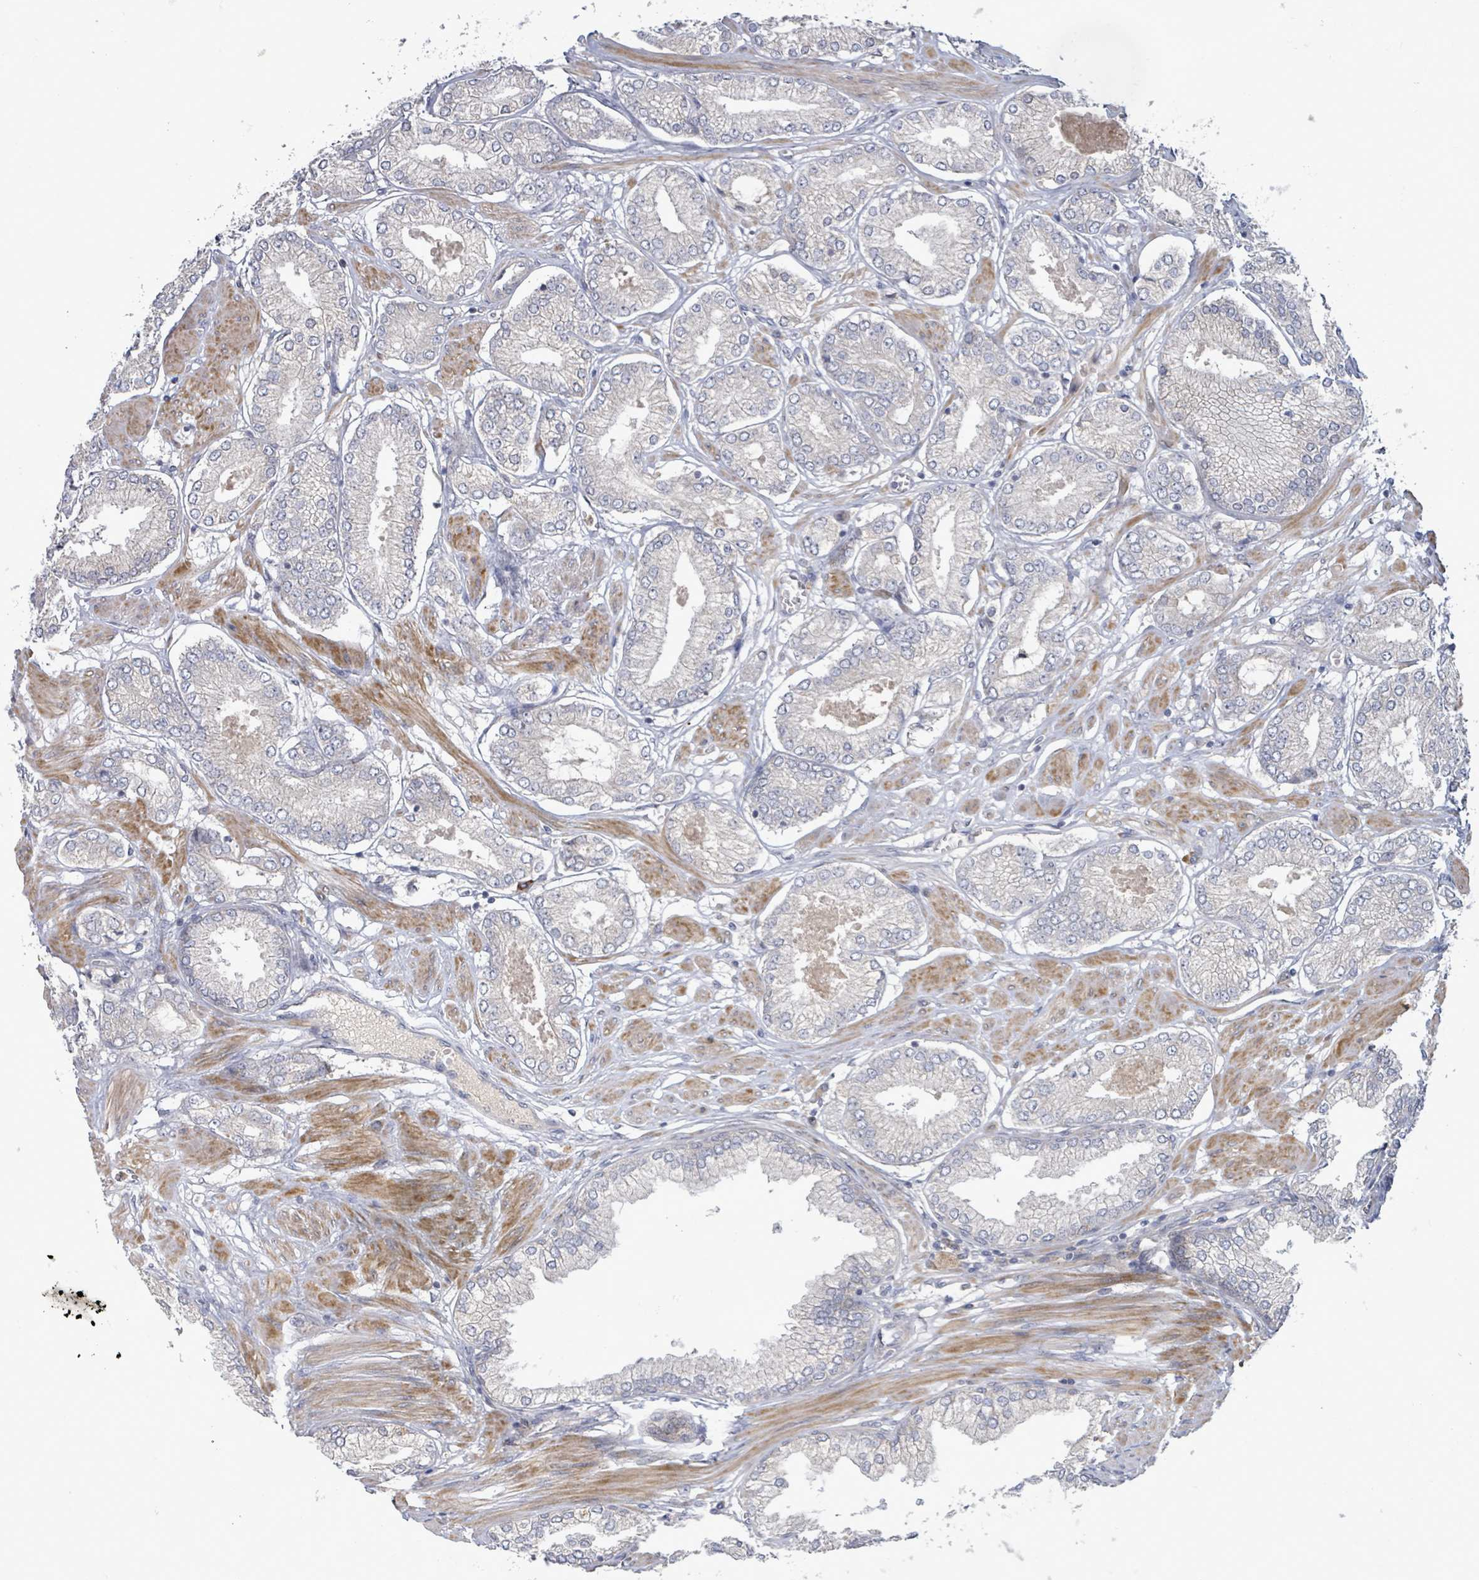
{"staining": {"intensity": "negative", "quantity": "none", "location": "none"}, "tissue": "prostate cancer", "cell_type": "Tumor cells", "image_type": "cancer", "snomed": [{"axis": "morphology", "description": "Adenocarcinoma, High grade"}, {"axis": "topography", "description": "Prostate and seminal vesicle, NOS"}], "caption": "The histopathology image reveals no significant staining in tumor cells of prostate adenocarcinoma (high-grade).", "gene": "SLIT3", "patient": {"sex": "male", "age": 64}}